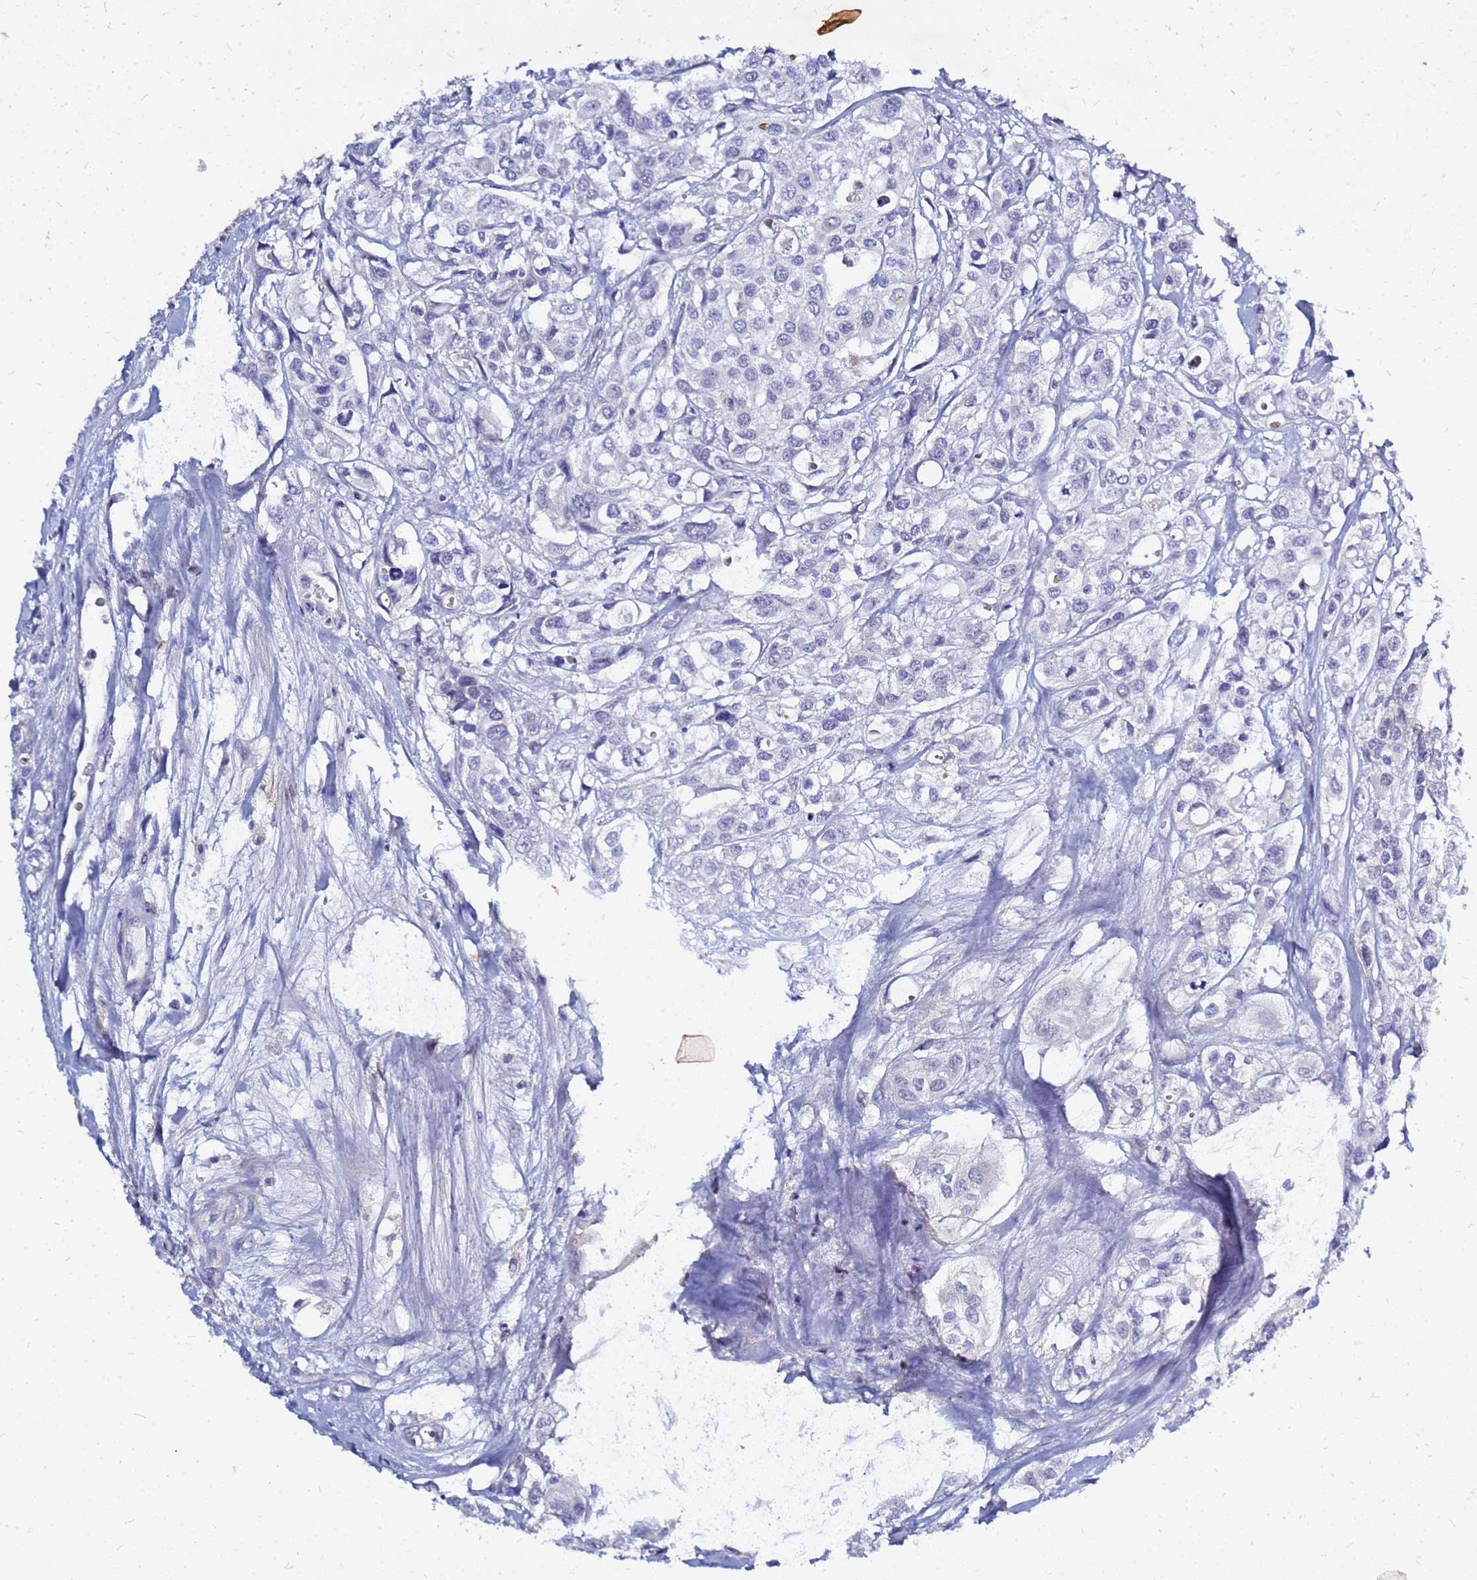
{"staining": {"intensity": "negative", "quantity": "none", "location": "none"}, "tissue": "urothelial cancer", "cell_type": "Tumor cells", "image_type": "cancer", "snomed": [{"axis": "morphology", "description": "Urothelial carcinoma, High grade"}, {"axis": "topography", "description": "Urinary bladder"}], "caption": "Tumor cells are negative for brown protein staining in urothelial cancer.", "gene": "SRGAP3", "patient": {"sex": "male", "age": 67}}